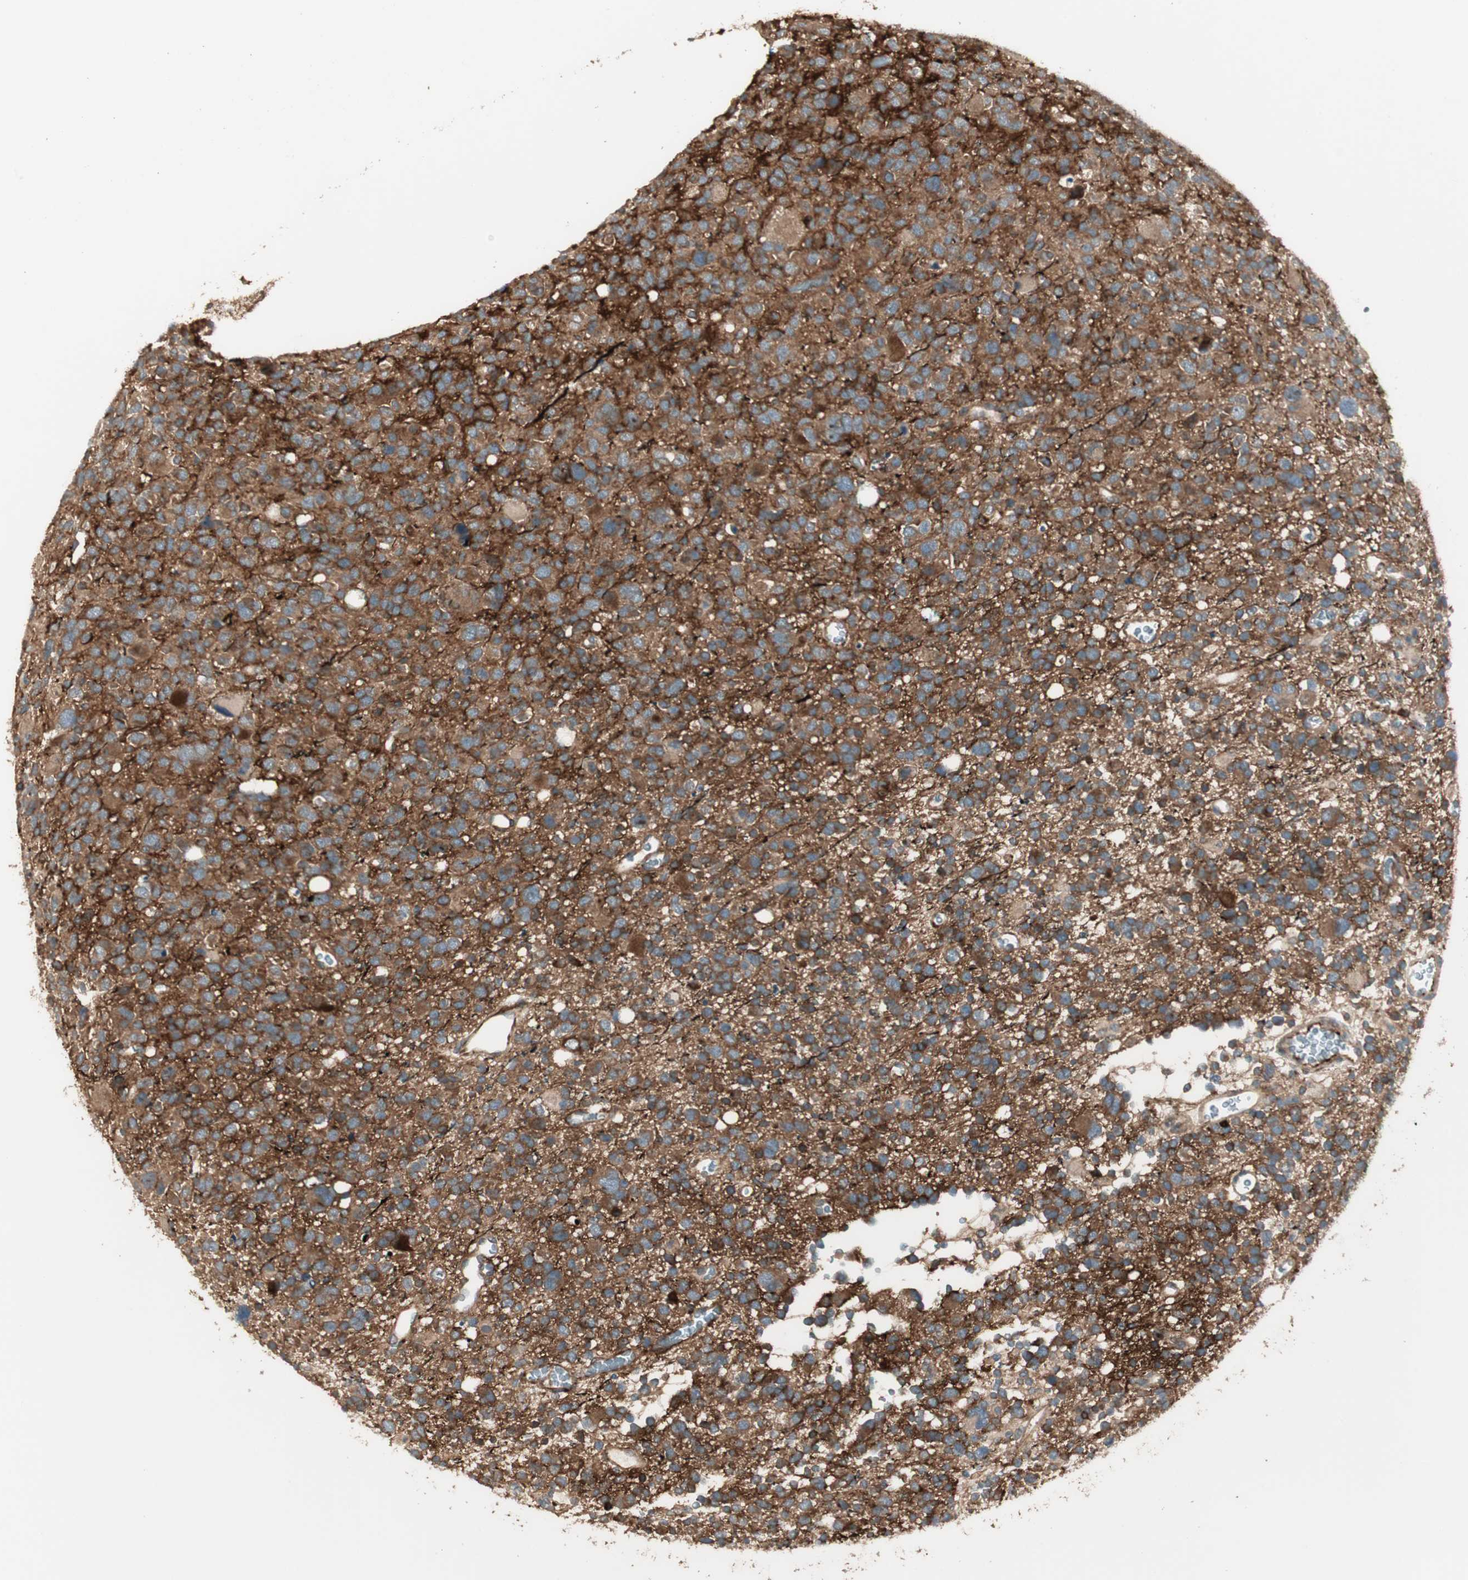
{"staining": {"intensity": "moderate", "quantity": ">75%", "location": "cytoplasmic/membranous"}, "tissue": "glioma", "cell_type": "Tumor cells", "image_type": "cancer", "snomed": [{"axis": "morphology", "description": "Glioma, malignant, High grade"}, {"axis": "topography", "description": "Brain"}], "caption": "Immunohistochemistry (IHC) image of neoplastic tissue: glioma stained using immunohistochemistry (IHC) exhibits medium levels of moderate protein expression localized specifically in the cytoplasmic/membranous of tumor cells, appearing as a cytoplasmic/membranous brown color.", "gene": "PPP2R5E", "patient": {"sex": "male", "age": 48}}